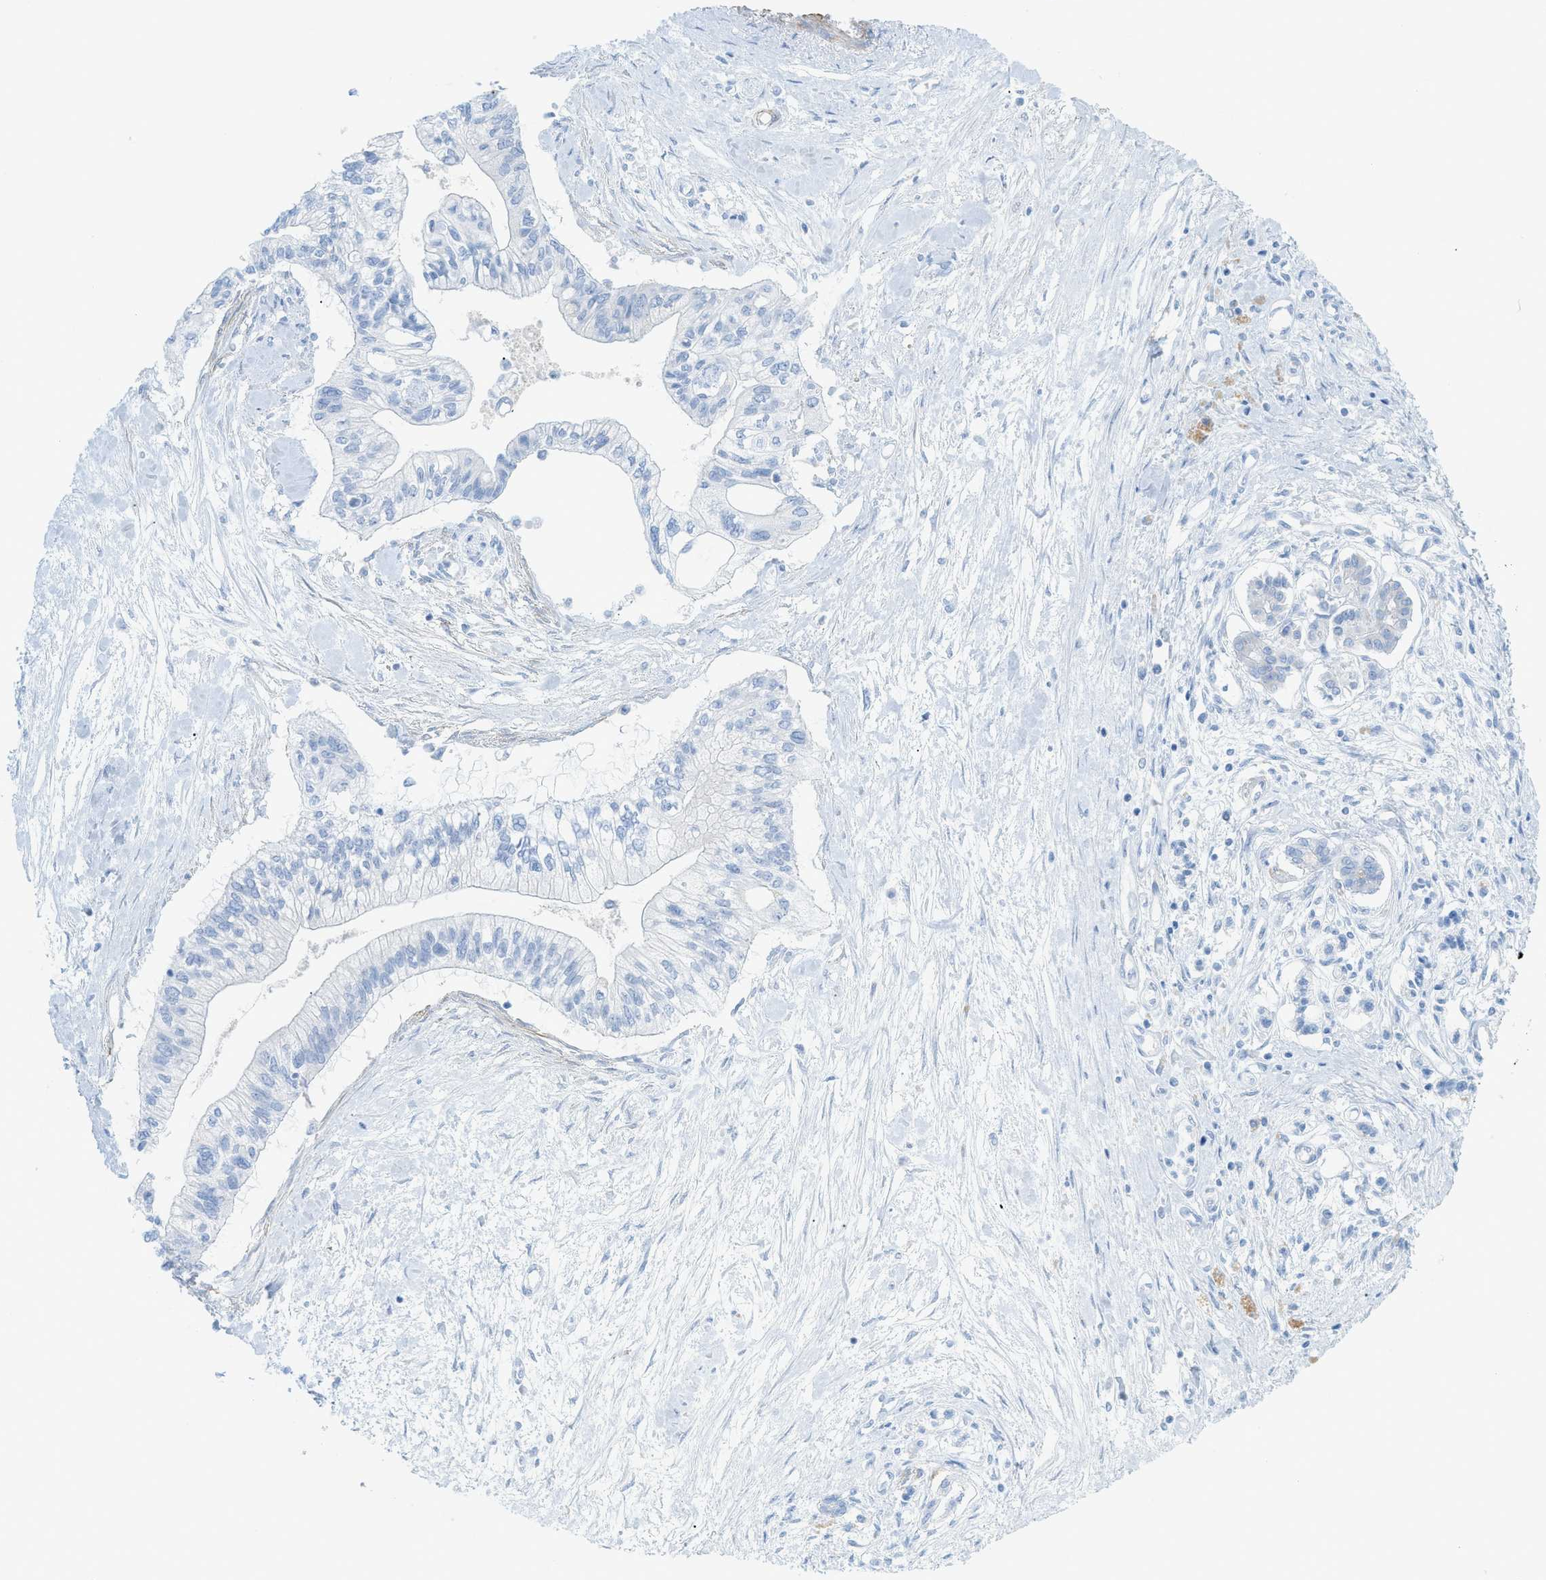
{"staining": {"intensity": "negative", "quantity": "none", "location": "none"}, "tissue": "pancreatic cancer", "cell_type": "Tumor cells", "image_type": "cancer", "snomed": [{"axis": "morphology", "description": "Adenocarcinoma, NOS"}, {"axis": "topography", "description": "Pancreas"}], "caption": "This is a photomicrograph of immunohistochemistry (IHC) staining of adenocarcinoma (pancreatic), which shows no expression in tumor cells.", "gene": "MYH11", "patient": {"sex": "female", "age": 77}}